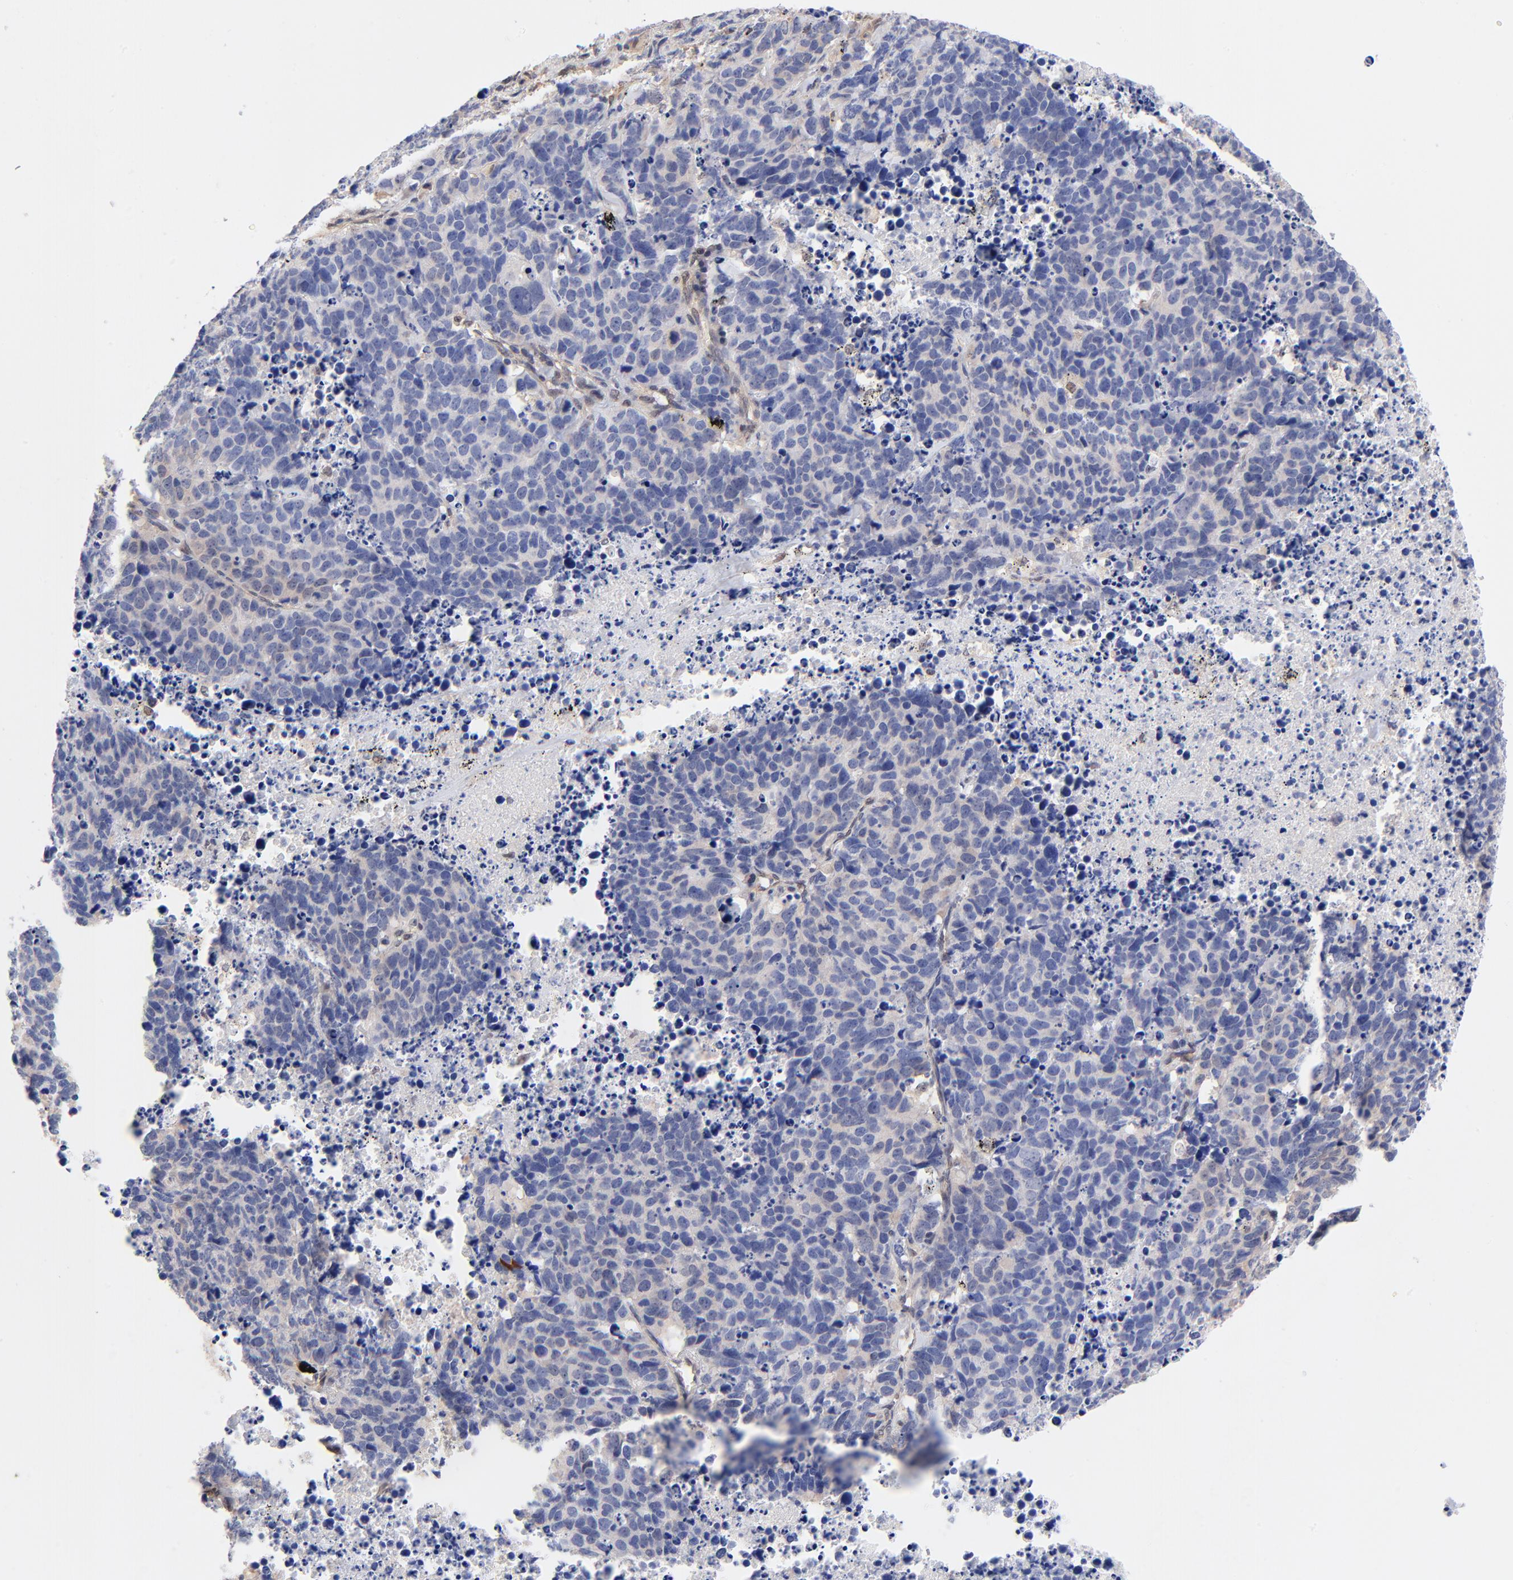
{"staining": {"intensity": "negative", "quantity": "none", "location": "none"}, "tissue": "lung cancer", "cell_type": "Tumor cells", "image_type": "cancer", "snomed": [{"axis": "morphology", "description": "Carcinoid, malignant, NOS"}, {"axis": "topography", "description": "Lung"}], "caption": "Immunohistochemistry of lung cancer reveals no positivity in tumor cells. (Brightfield microscopy of DAB (3,3'-diaminobenzidine) immunohistochemistry (IHC) at high magnification).", "gene": "TXNL1", "patient": {"sex": "male", "age": 60}}